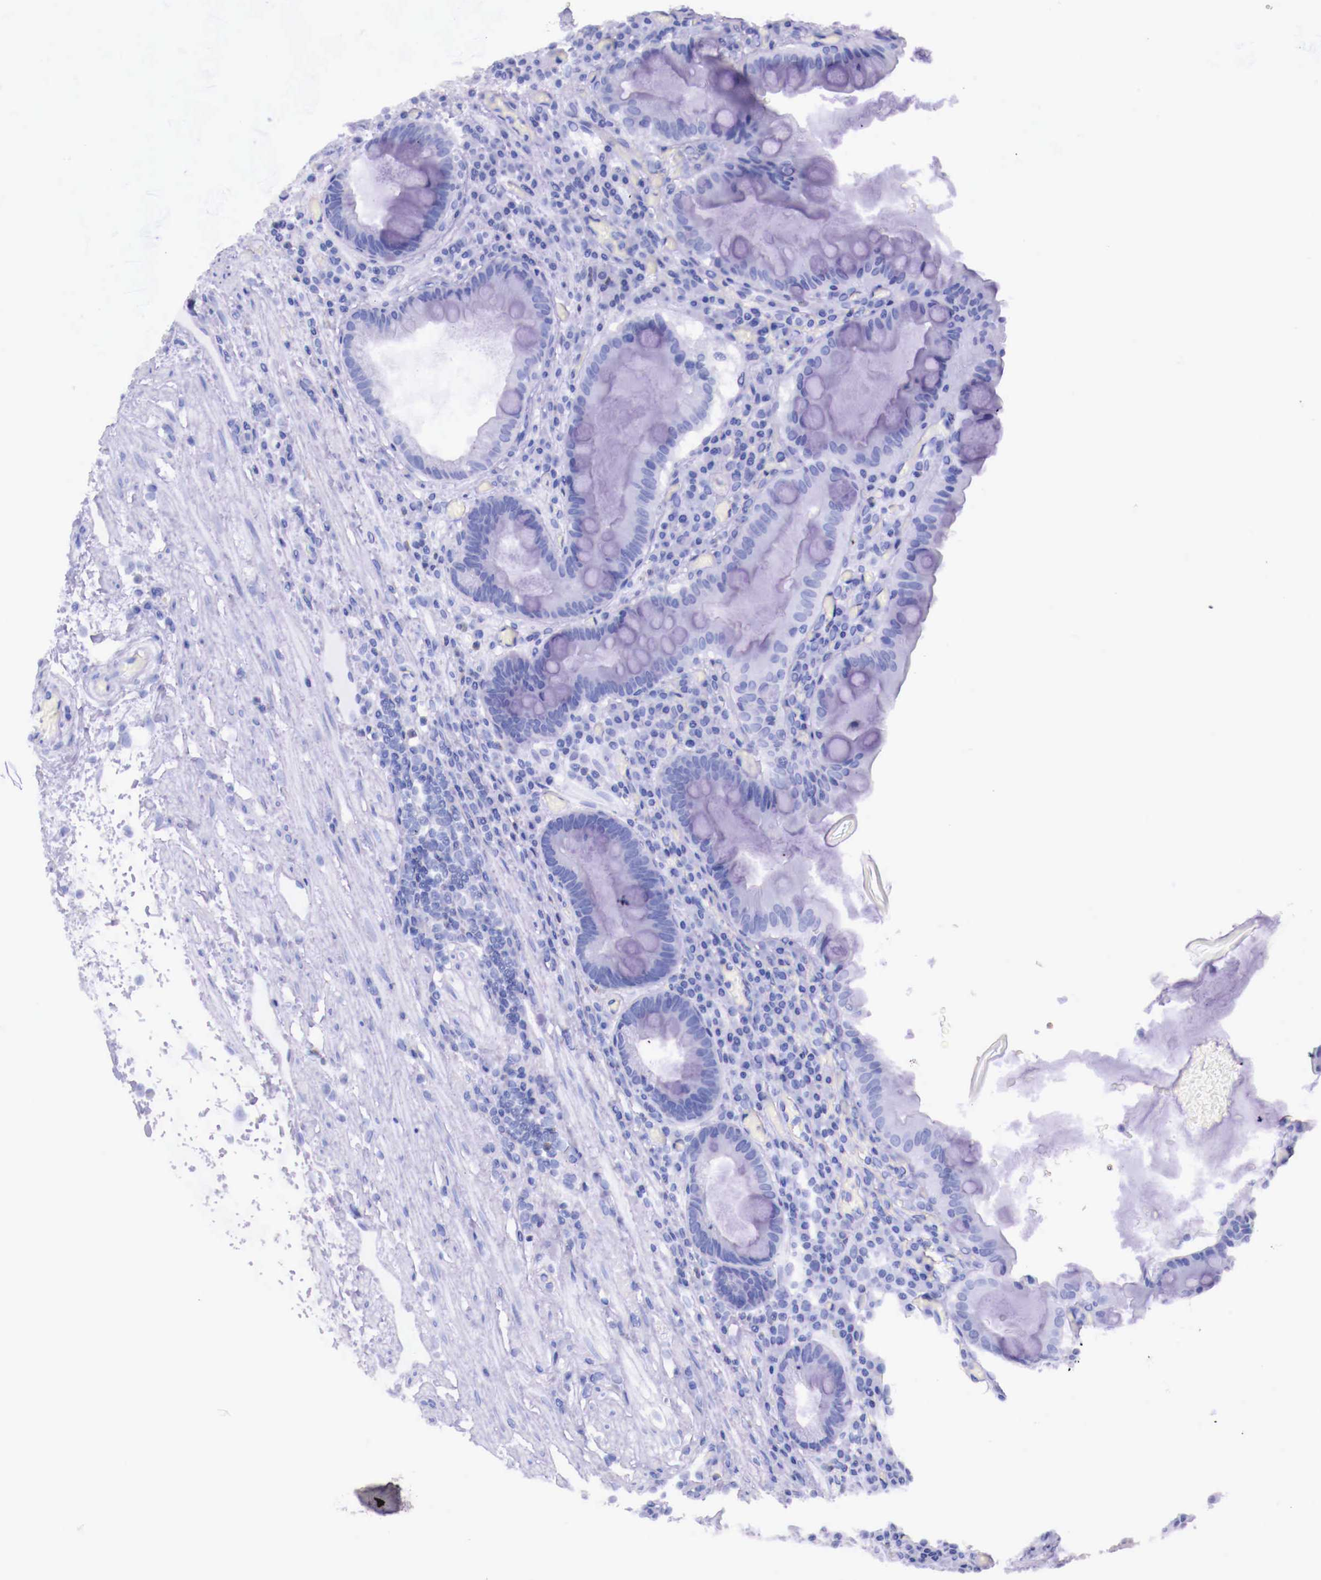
{"staining": {"intensity": "negative", "quantity": "none", "location": "none"}, "tissue": "stomach", "cell_type": "Glandular cells", "image_type": "normal", "snomed": [{"axis": "morphology", "description": "Normal tissue, NOS"}, {"axis": "topography", "description": "Stomach, lower"}, {"axis": "topography", "description": "Duodenum"}], "caption": "Immunohistochemistry photomicrograph of unremarkable stomach: human stomach stained with DAB (3,3'-diaminobenzidine) shows no significant protein positivity in glandular cells.", "gene": "GRIPAP1", "patient": {"sex": "male", "age": 84}}